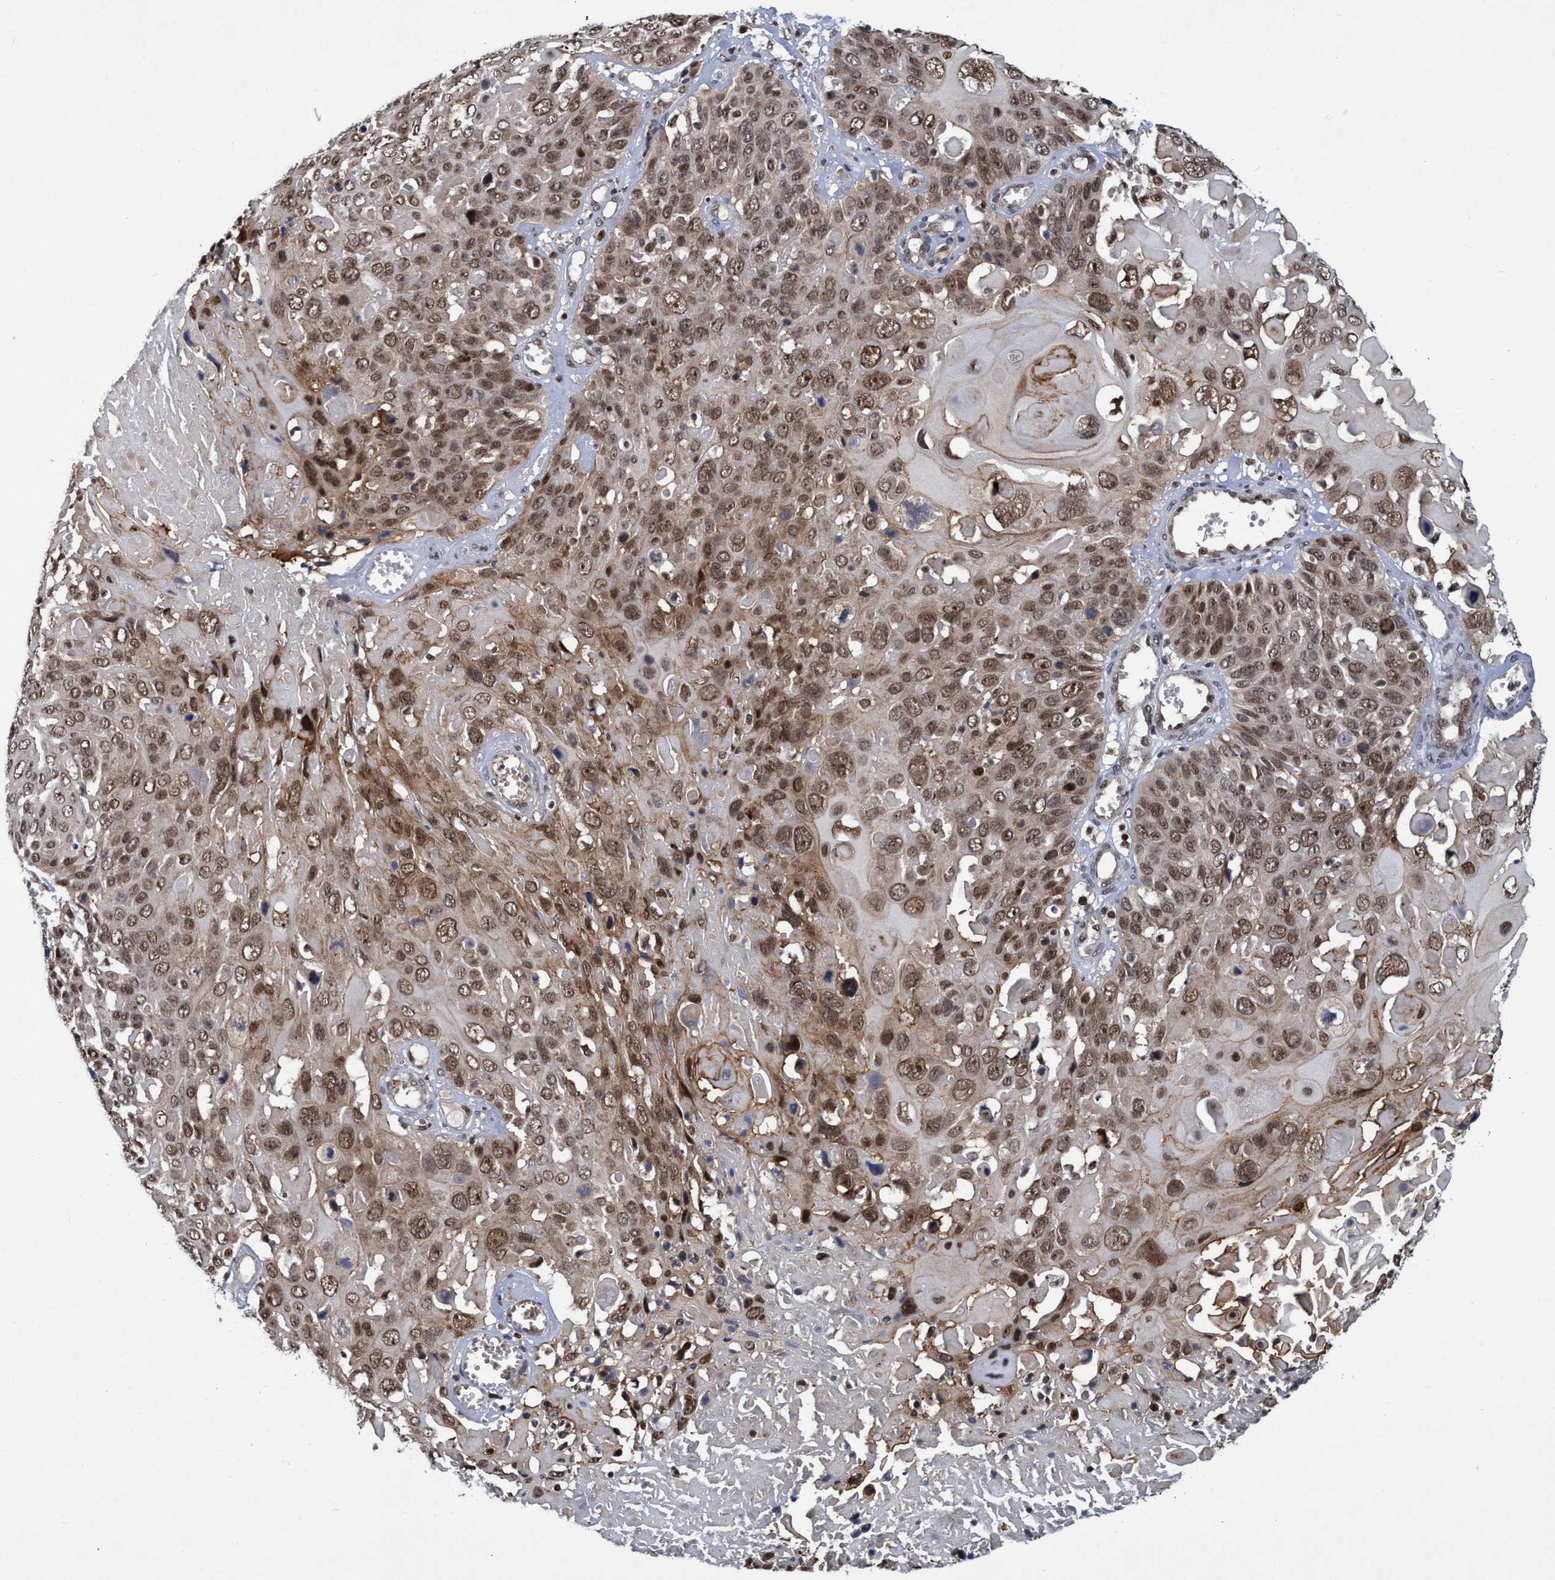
{"staining": {"intensity": "moderate", "quantity": ">75%", "location": "cytoplasmic/membranous,nuclear"}, "tissue": "cervical cancer", "cell_type": "Tumor cells", "image_type": "cancer", "snomed": [{"axis": "morphology", "description": "Squamous cell carcinoma, NOS"}, {"axis": "topography", "description": "Cervix"}], "caption": "Cervical cancer (squamous cell carcinoma) was stained to show a protein in brown. There is medium levels of moderate cytoplasmic/membranous and nuclear staining in about >75% of tumor cells.", "gene": "GTF2F1", "patient": {"sex": "female", "age": 74}}